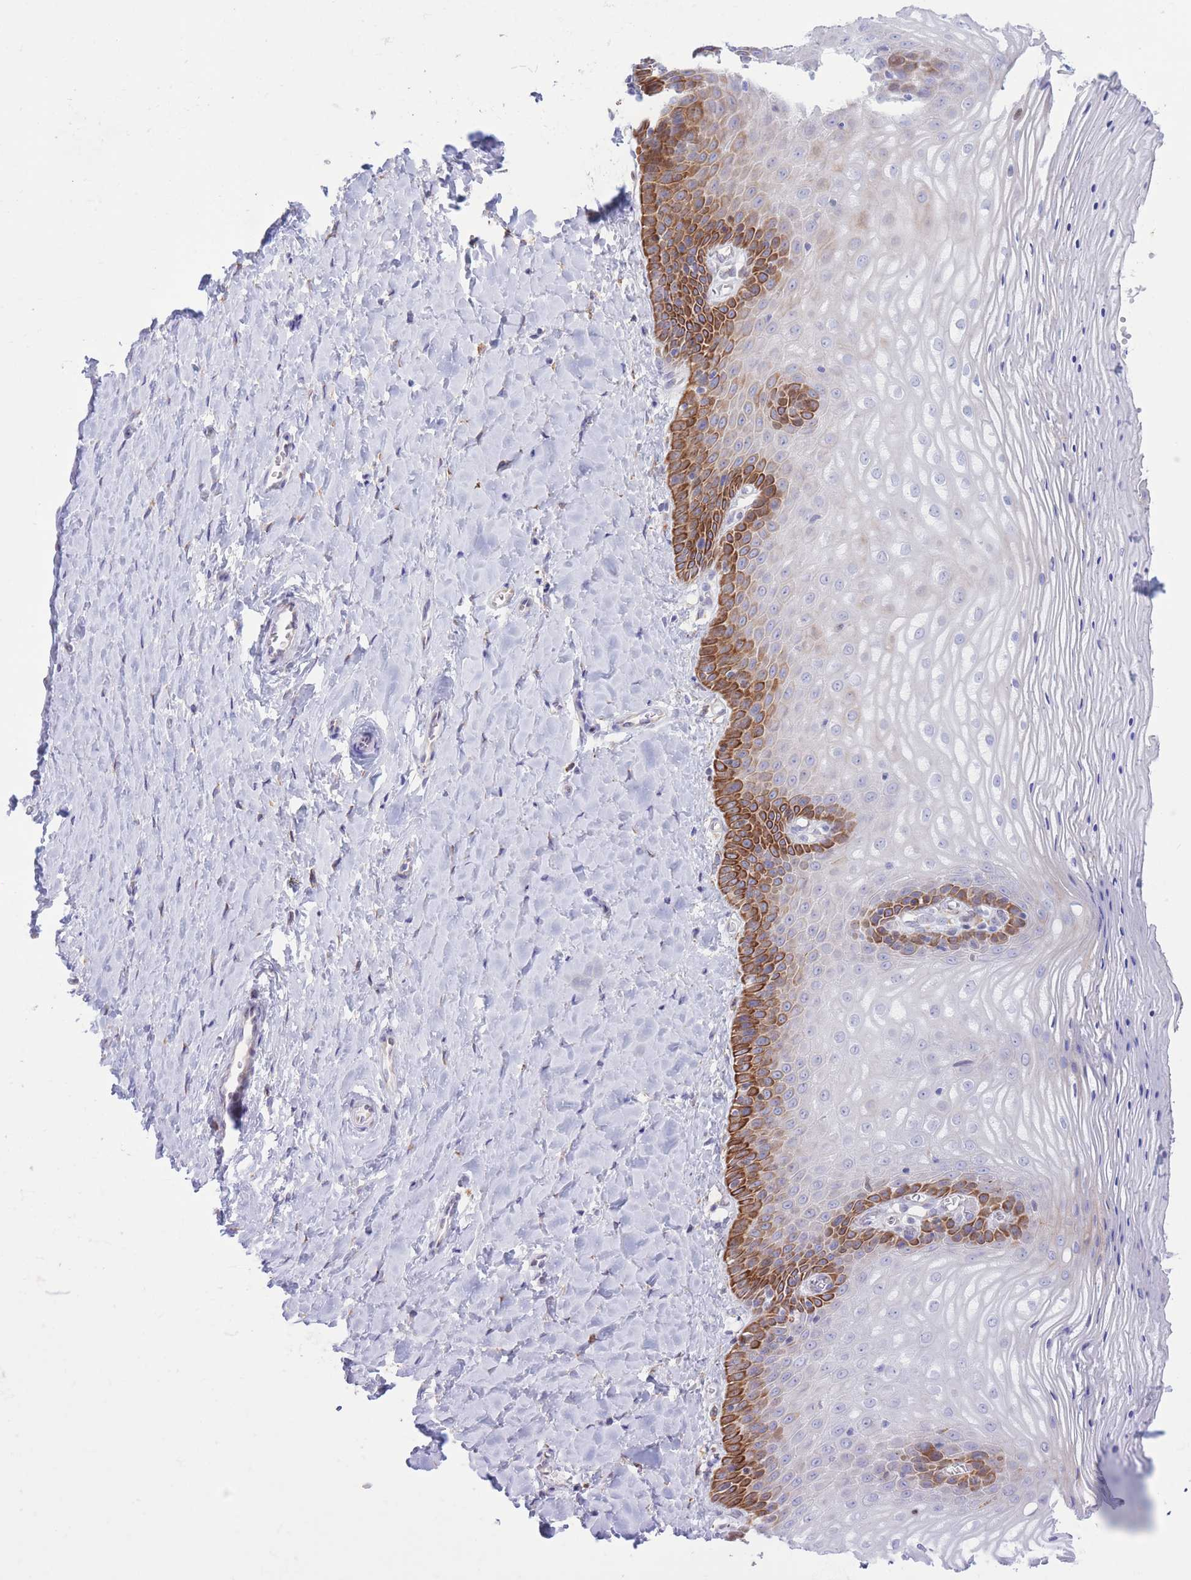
{"staining": {"intensity": "strong", "quantity": "<25%", "location": "cytoplasmic/membranous"}, "tissue": "vagina", "cell_type": "Squamous epithelial cells", "image_type": "normal", "snomed": [{"axis": "morphology", "description": "Normal tissue, NOS"}, {"axis": "topography", "description": "Vagina"}], "caption": "Squamous epithelial cells demonstrate strong cytoplasmic/membranous staining in approximately <25% of cells in benign vagina.", "gene": "MYDGF", "patient": {"sex": "female", "age": 65}}